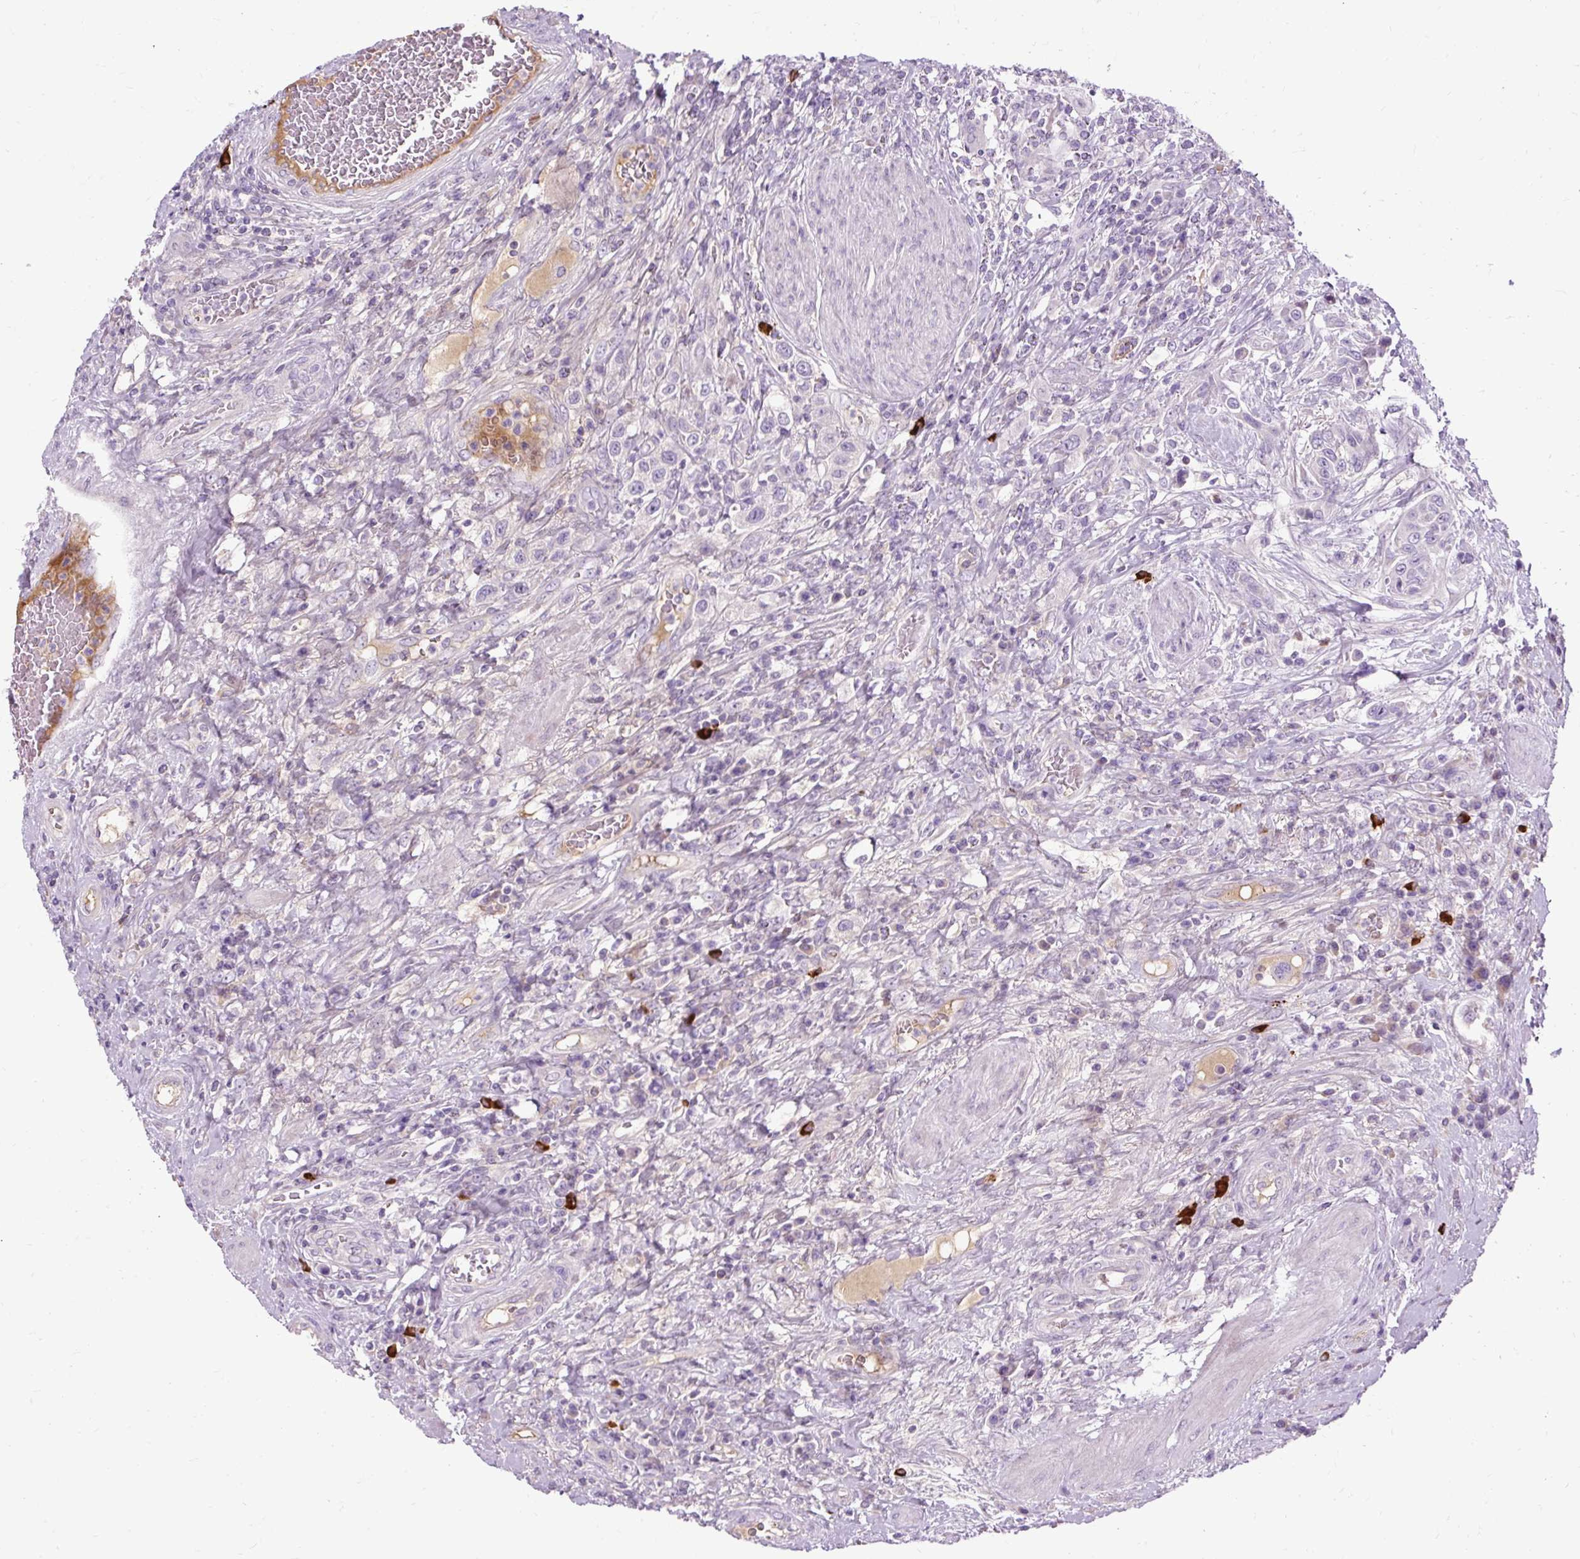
{"staining": {"intensity": "negative", "quantity": "none", "location": "none"}, "tissue": "urothelial cancer", "cell_type": "Tumor cells", "image_type": "cancer", "snomed": [{"axis": "morphology", "description": "Urothelial carcinoma, High grade"}, {"axis": "topography", "description": "Urinary bladder"}], "caption": "Tumor cells show no significant protein expression in urothelial carcinoma (high-grade). Nuclei are stained in blue.", "gene": "ARRDC2", "patient": {"sex": "male", "age": 50}}